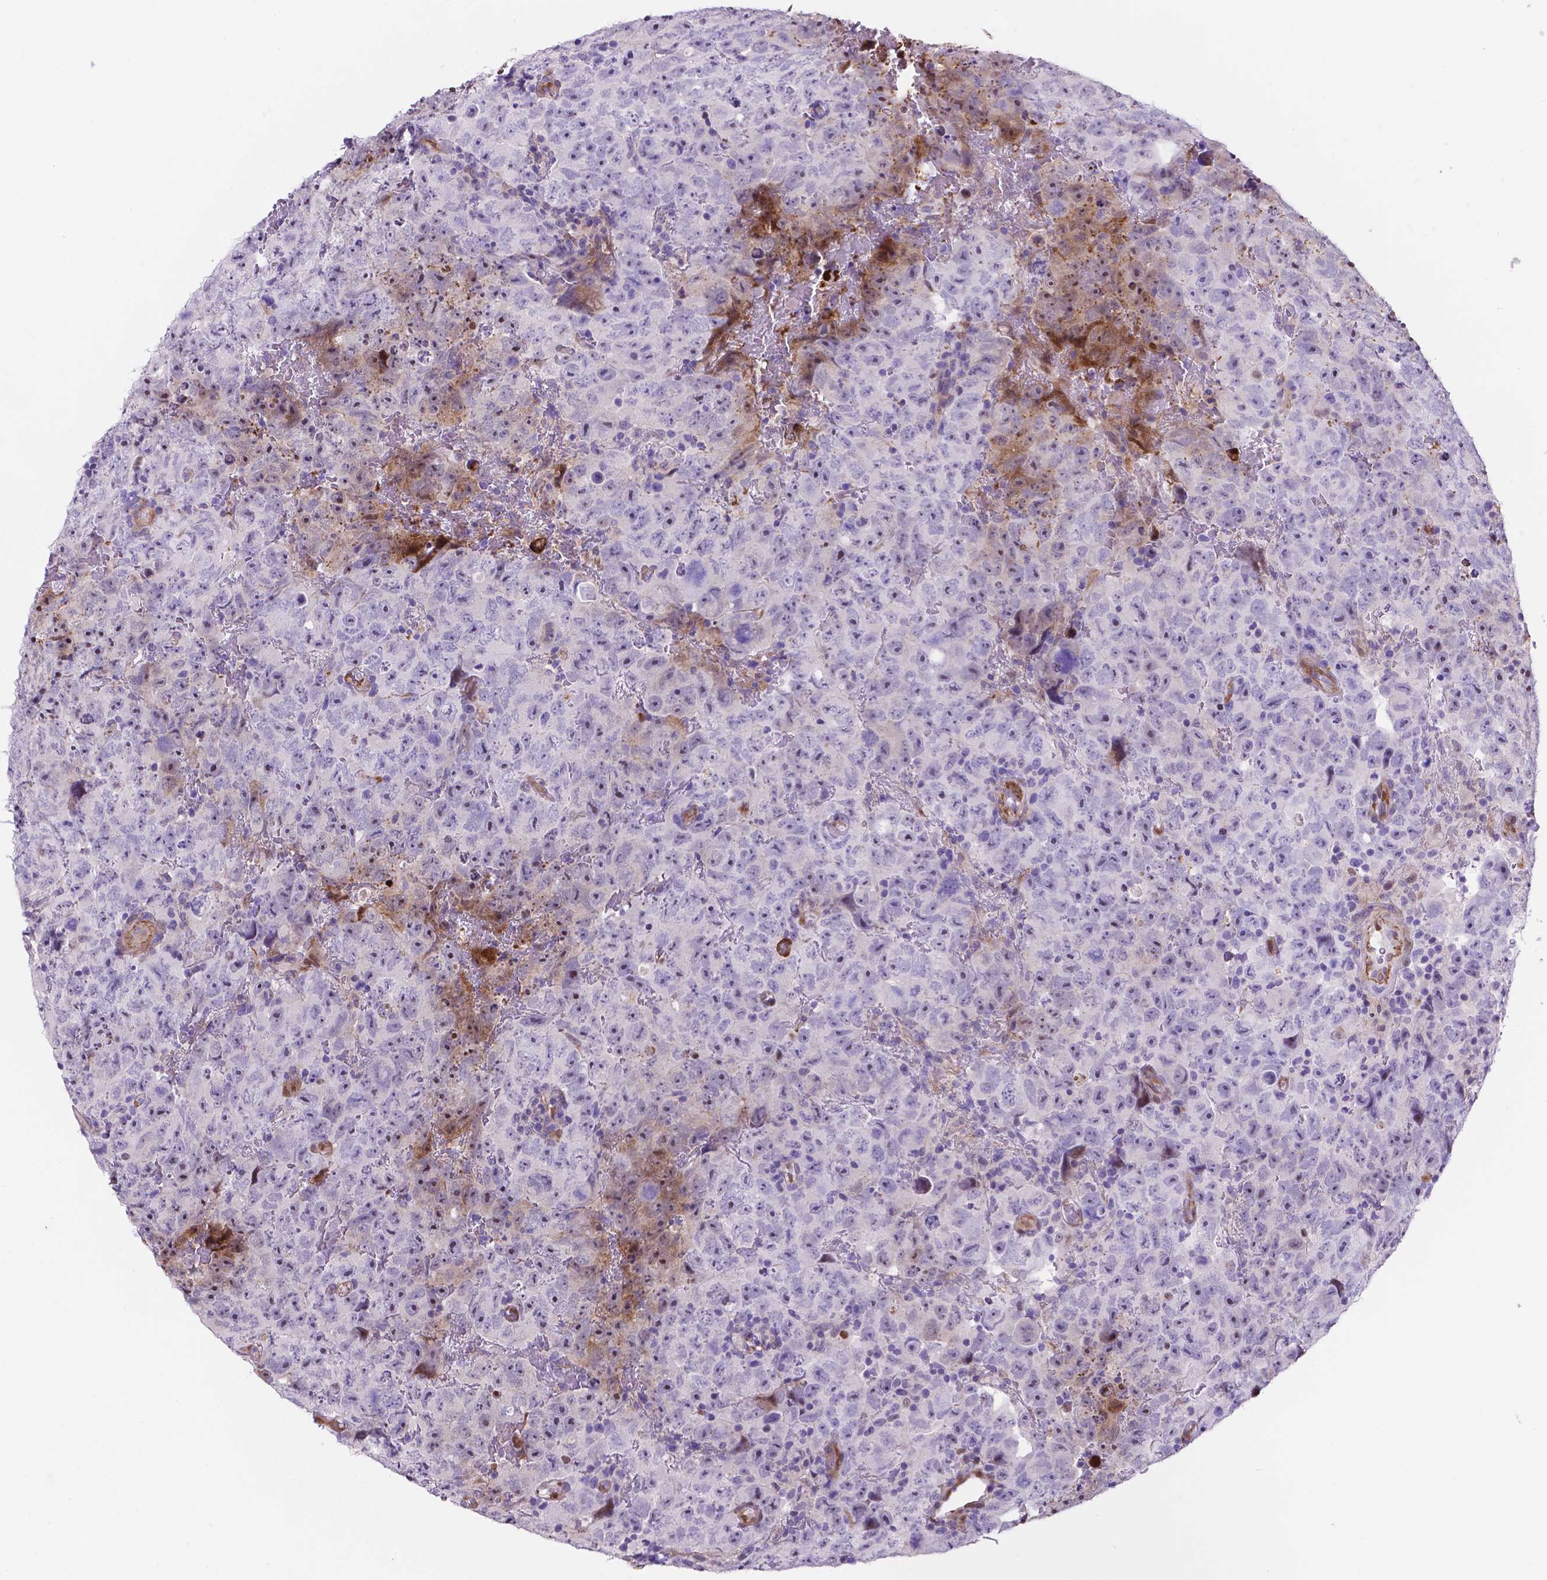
{"staining": {"intensity": "negative", "quantity": "none", "location": "none"}, "tissue": "testis cancer", "cell_type": "Tumor cells", "image_type": "cancer", "snomed": [{"axis": "morphology", "description": "Carcinoma, Embryonal, NOS"}, {"axis": "topography", "description": "Testis"}], "caption": "An IHC photomicrograph of testis embryonal carcinoma is shown. There is no staining in tumor cells of testis embryonal carcinoma.", "gene": "TM4SF20", "patient": {"sex": "male", "age": 24}}